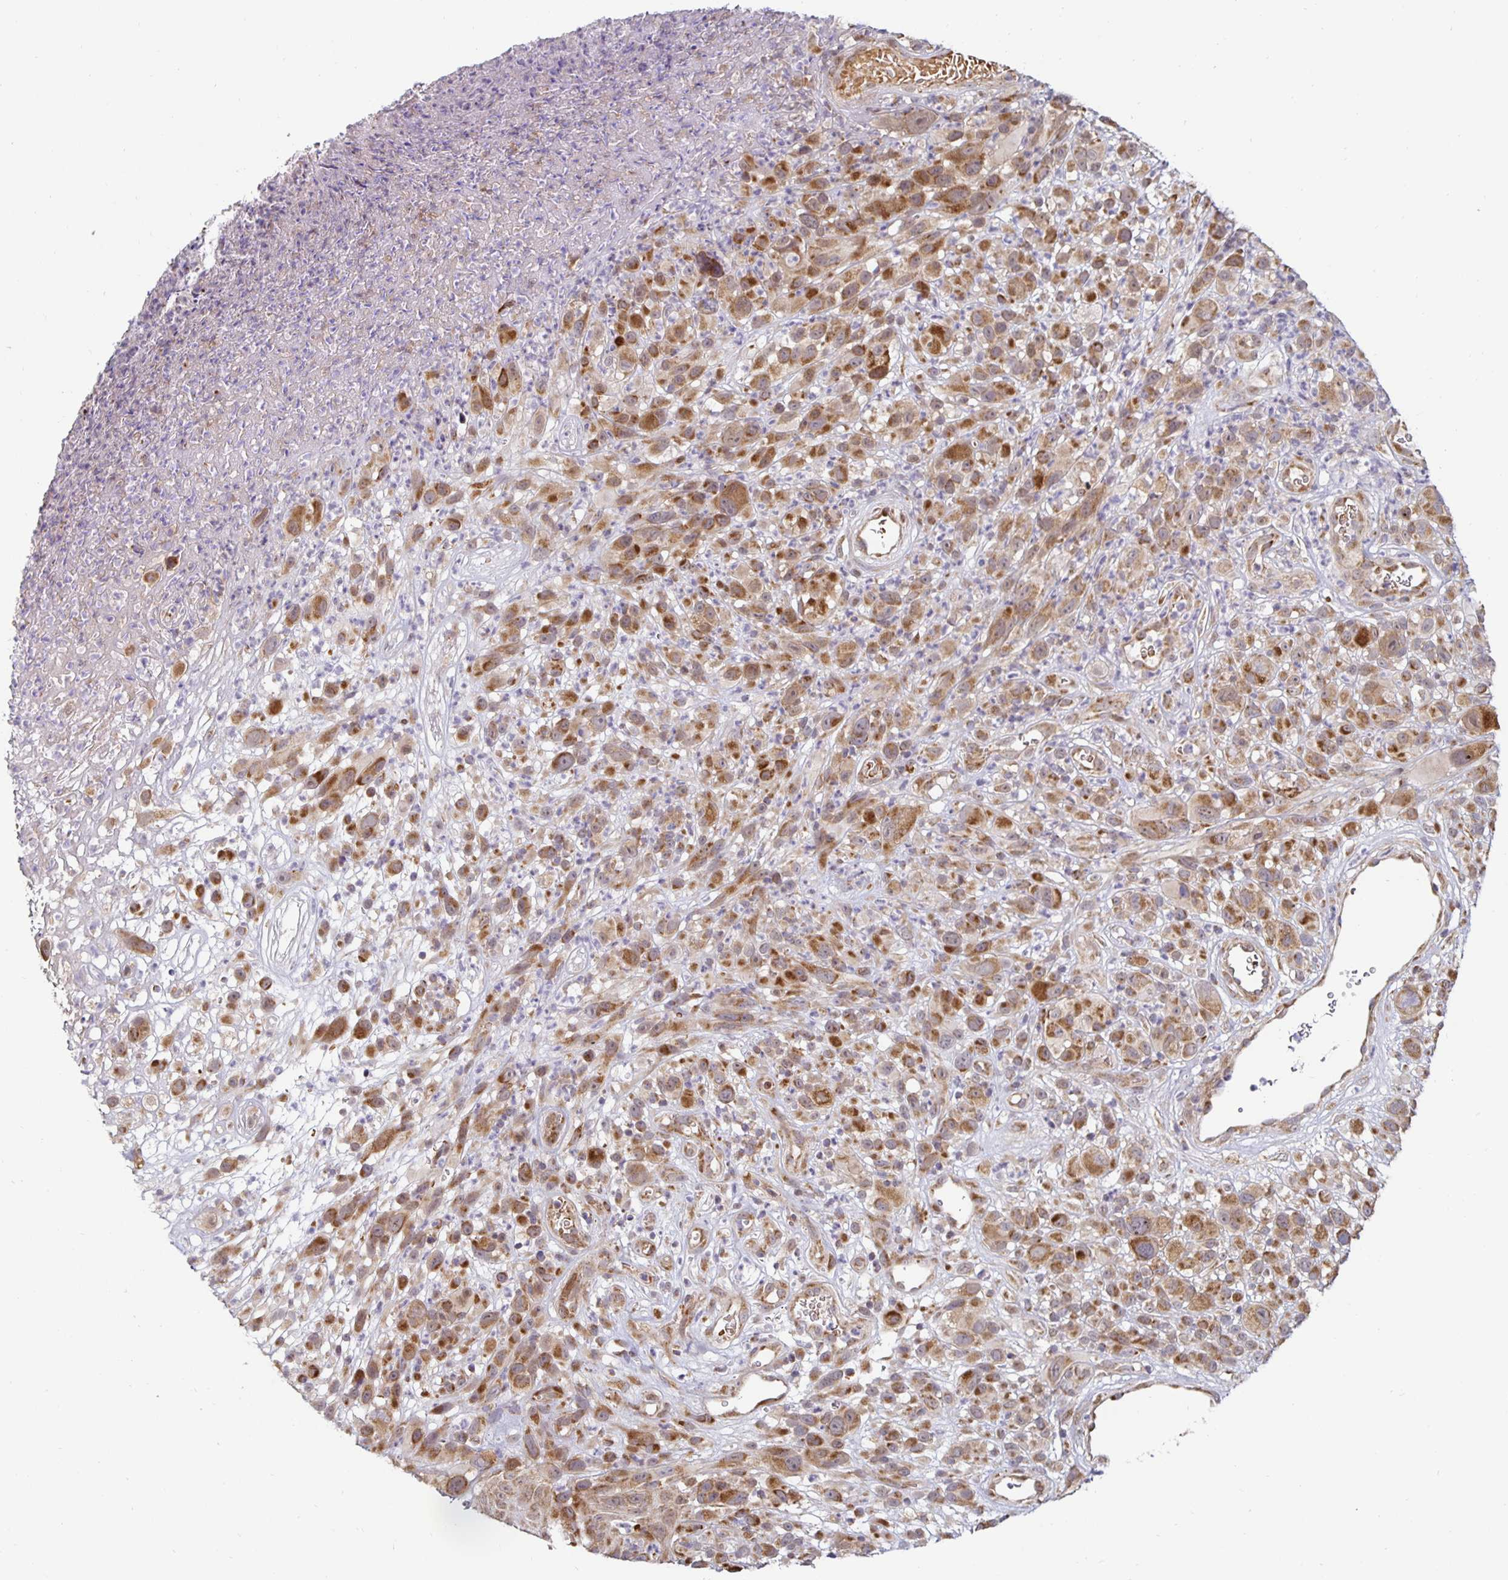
{"staining": {"intensity": "moderate", "quantity": ">75%", "location": "cytoplasmic/membranous"}, "tissue": "melanoma", "cell_type": "Tumor cells", "image_type": "cancer", "snomed": [{"axis": "morphology", "description": "Malignant melanoma, NOS"}, {"axis": "topography", "description": "Skin"}], "caption": "An IHC micrograph of neoplastic tissue is shown. Protein staining in brown shows moderate cytoplasmic/membranous positivity in malignant melanoma within tumor cells. (IHC, brightfield microscopy, high magnification).", "gene": "MRPL28", "patient": {"sex": "male", "age": 68}}